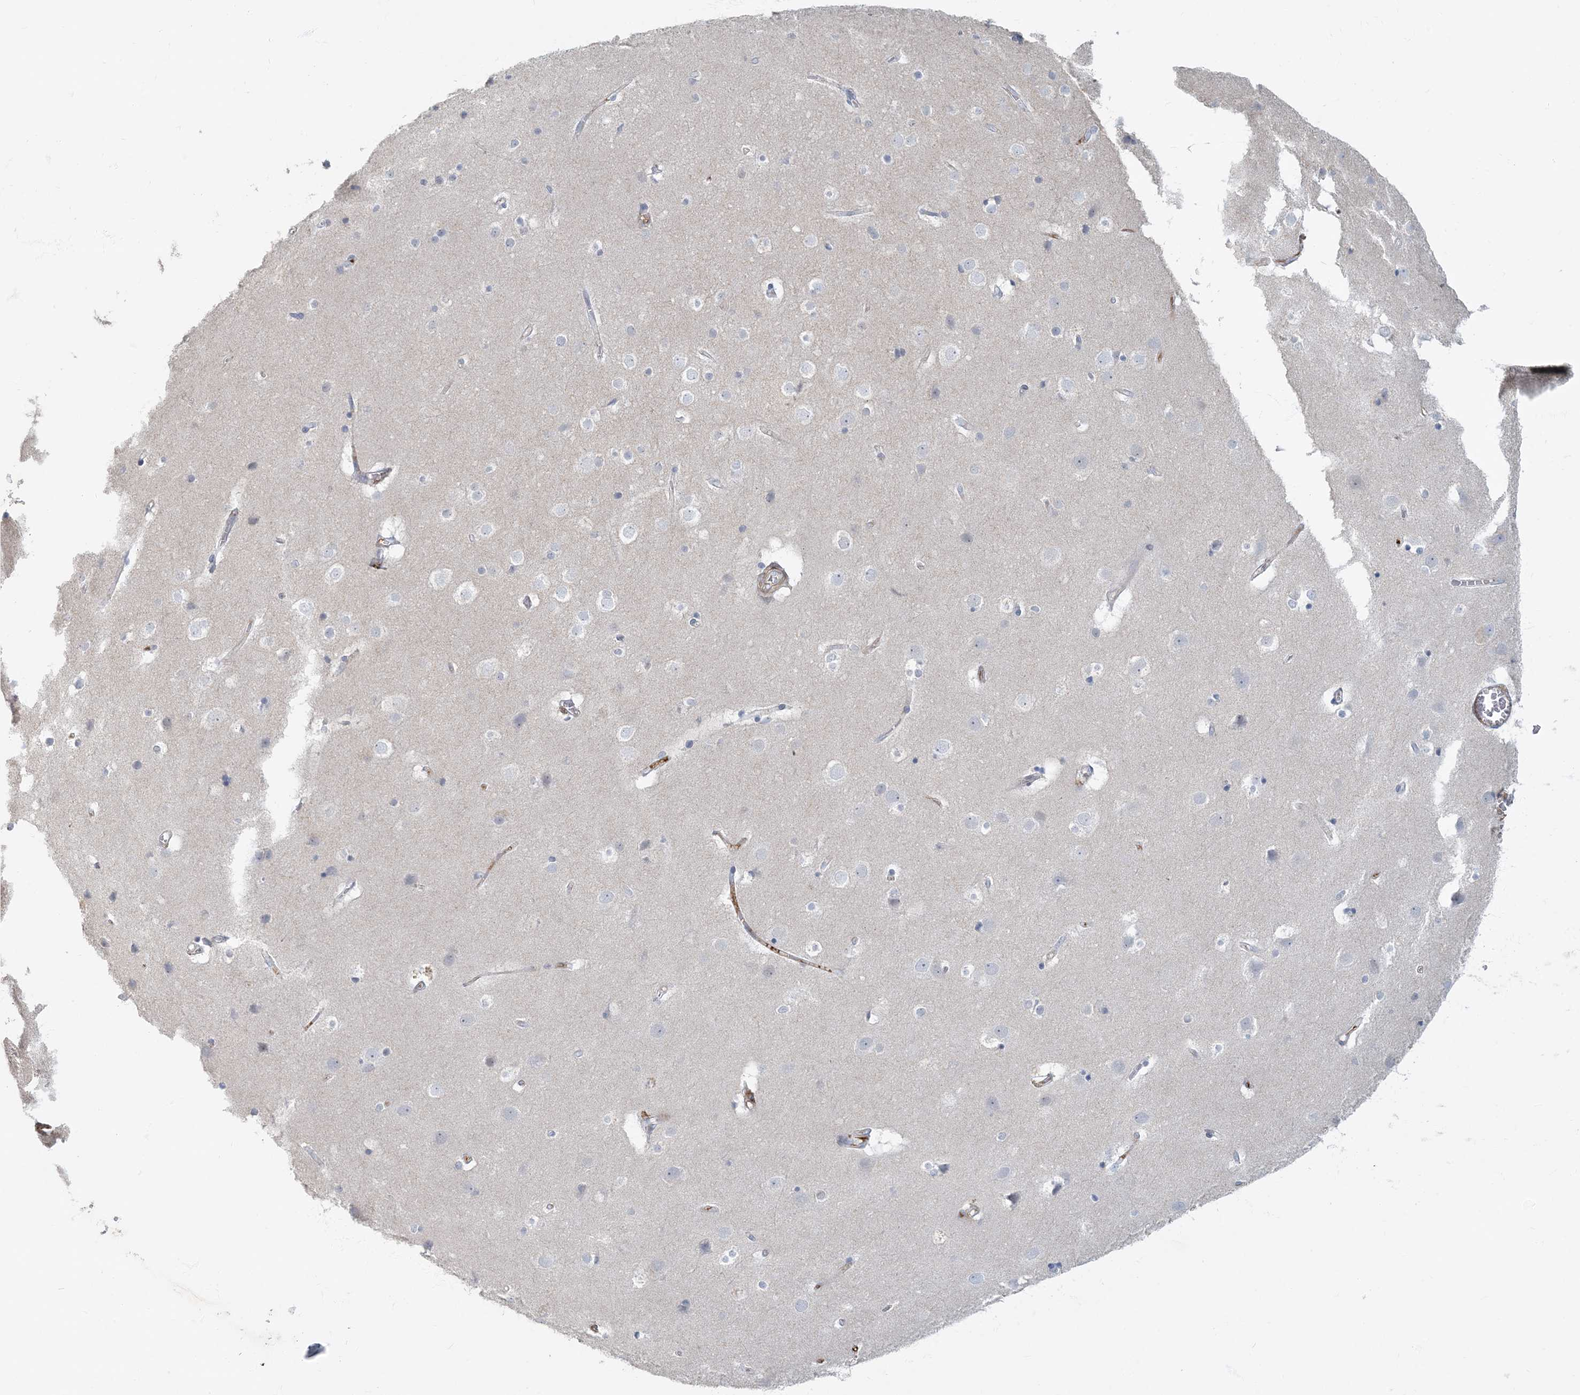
{"staining": {"intensity": "negative", "quantity": "none", "location": "none"}, "tissue": "cerebral cortex", "cell_type": "Endothelial cells", "image_type": "normal", "snomed": [{"axis": "morphology", "description": "Normal tissue, NOS"}, {"axis": "topography", "description": "Cerebral cortex"}], "caption": "This is an immunohistochemistry (IHC) image of normal cerebral cortex. There is no staining in endothelial cells.", "gene": "MYOT", "patient": {"sex": "male", "age": 54}}